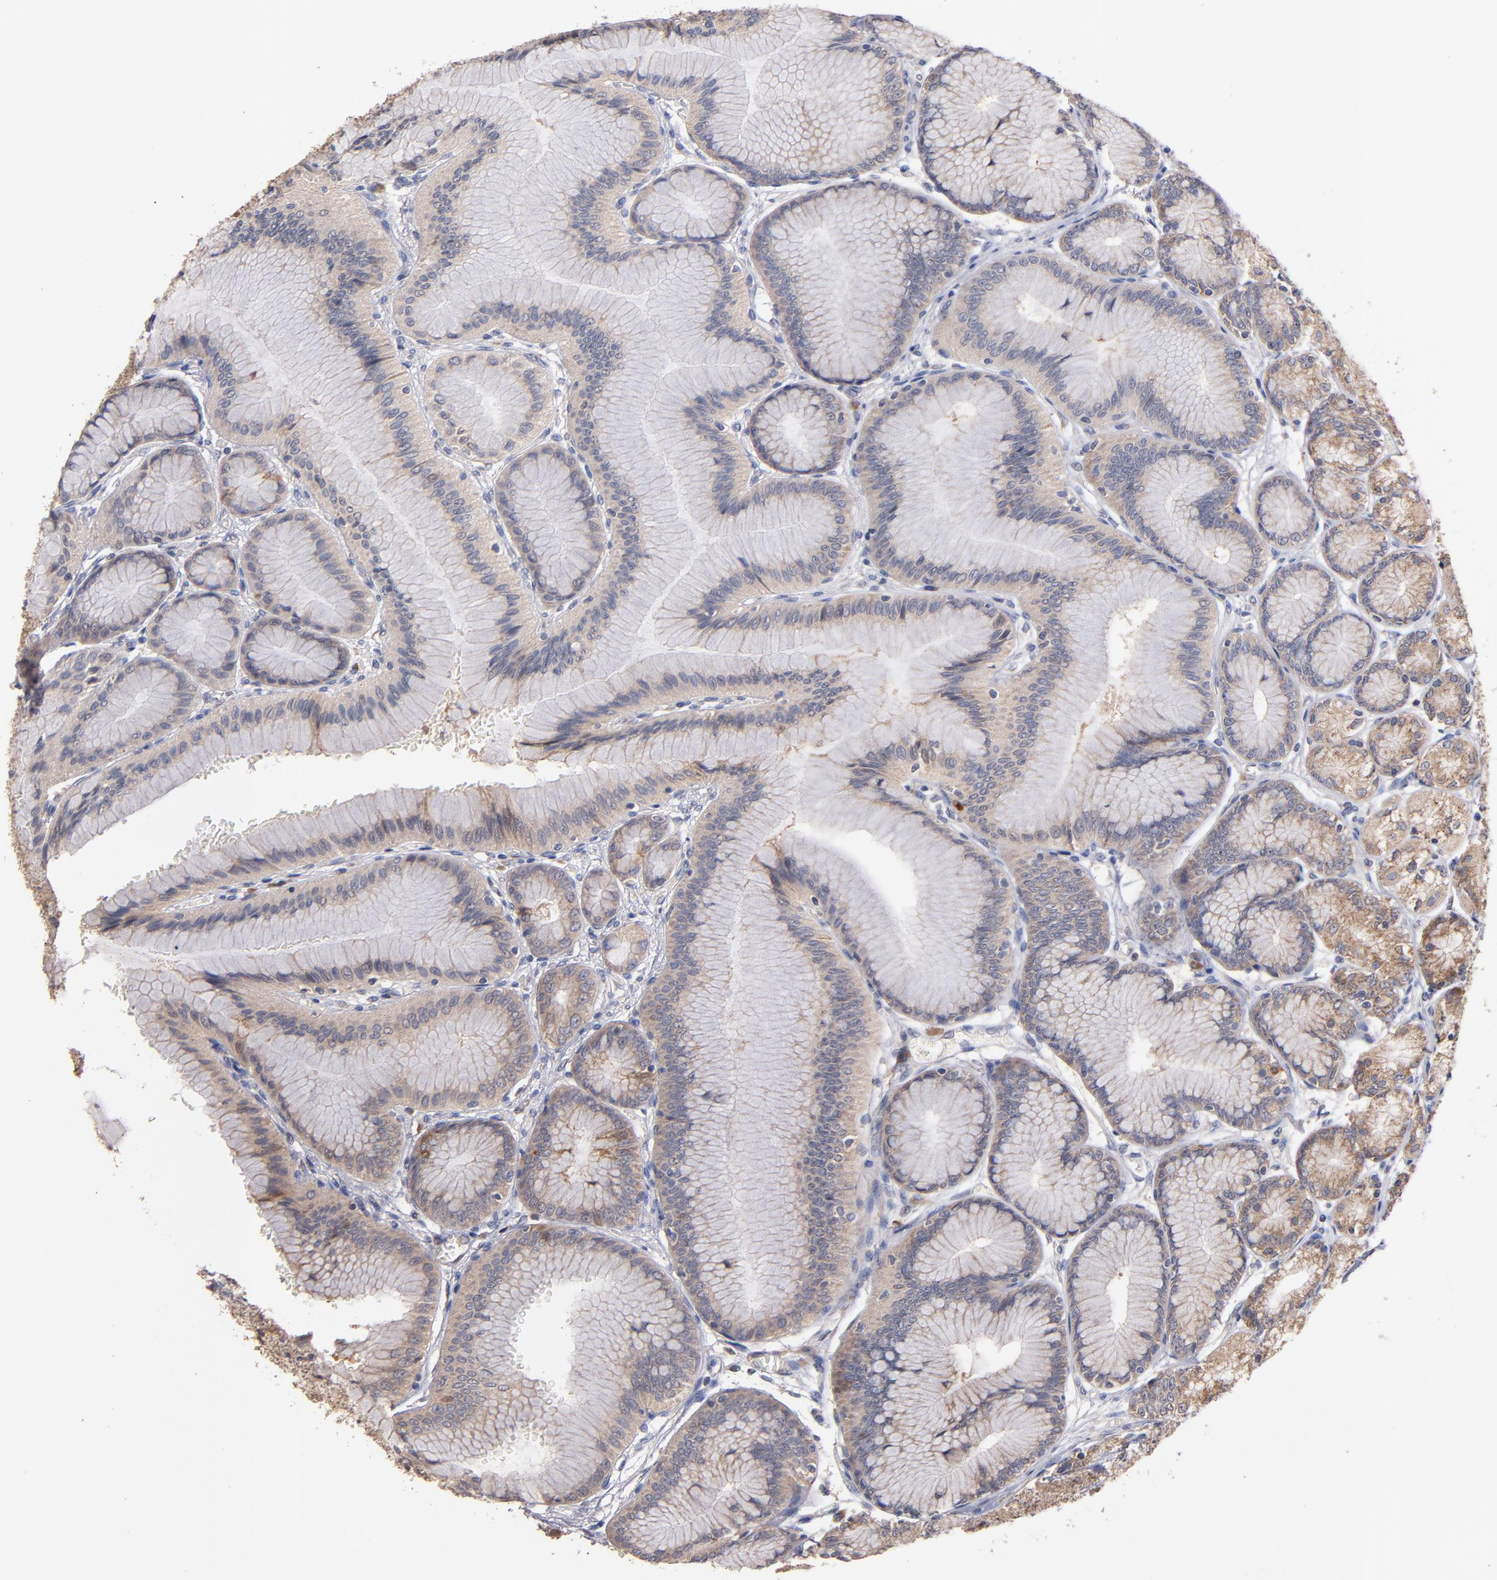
{"staining": {"intensity": "moderate", "quantity": "25%-75%", "location": "cytoplasmic/membranous"}, "tissue": "stomach", "cell_type": "Glandular cells", "image_type": "normal", "snomed": [{"axis": "morphology", "description": "Normal tissue, NOS"}, {"axis": "morphology", "description": "Adenocarcinoma, NOS"}, {"axis": "topography", "description": "Stomach"}, {"axis": "topography", "description": "Stomach, lower"}], "caption": "Moderate cytoplasmic/membranous expression is seen in about 25%-75% of glandular cells in benign stomach.", "gene": "DIABLO", "patient": {"sex": "female", "age": 65}}